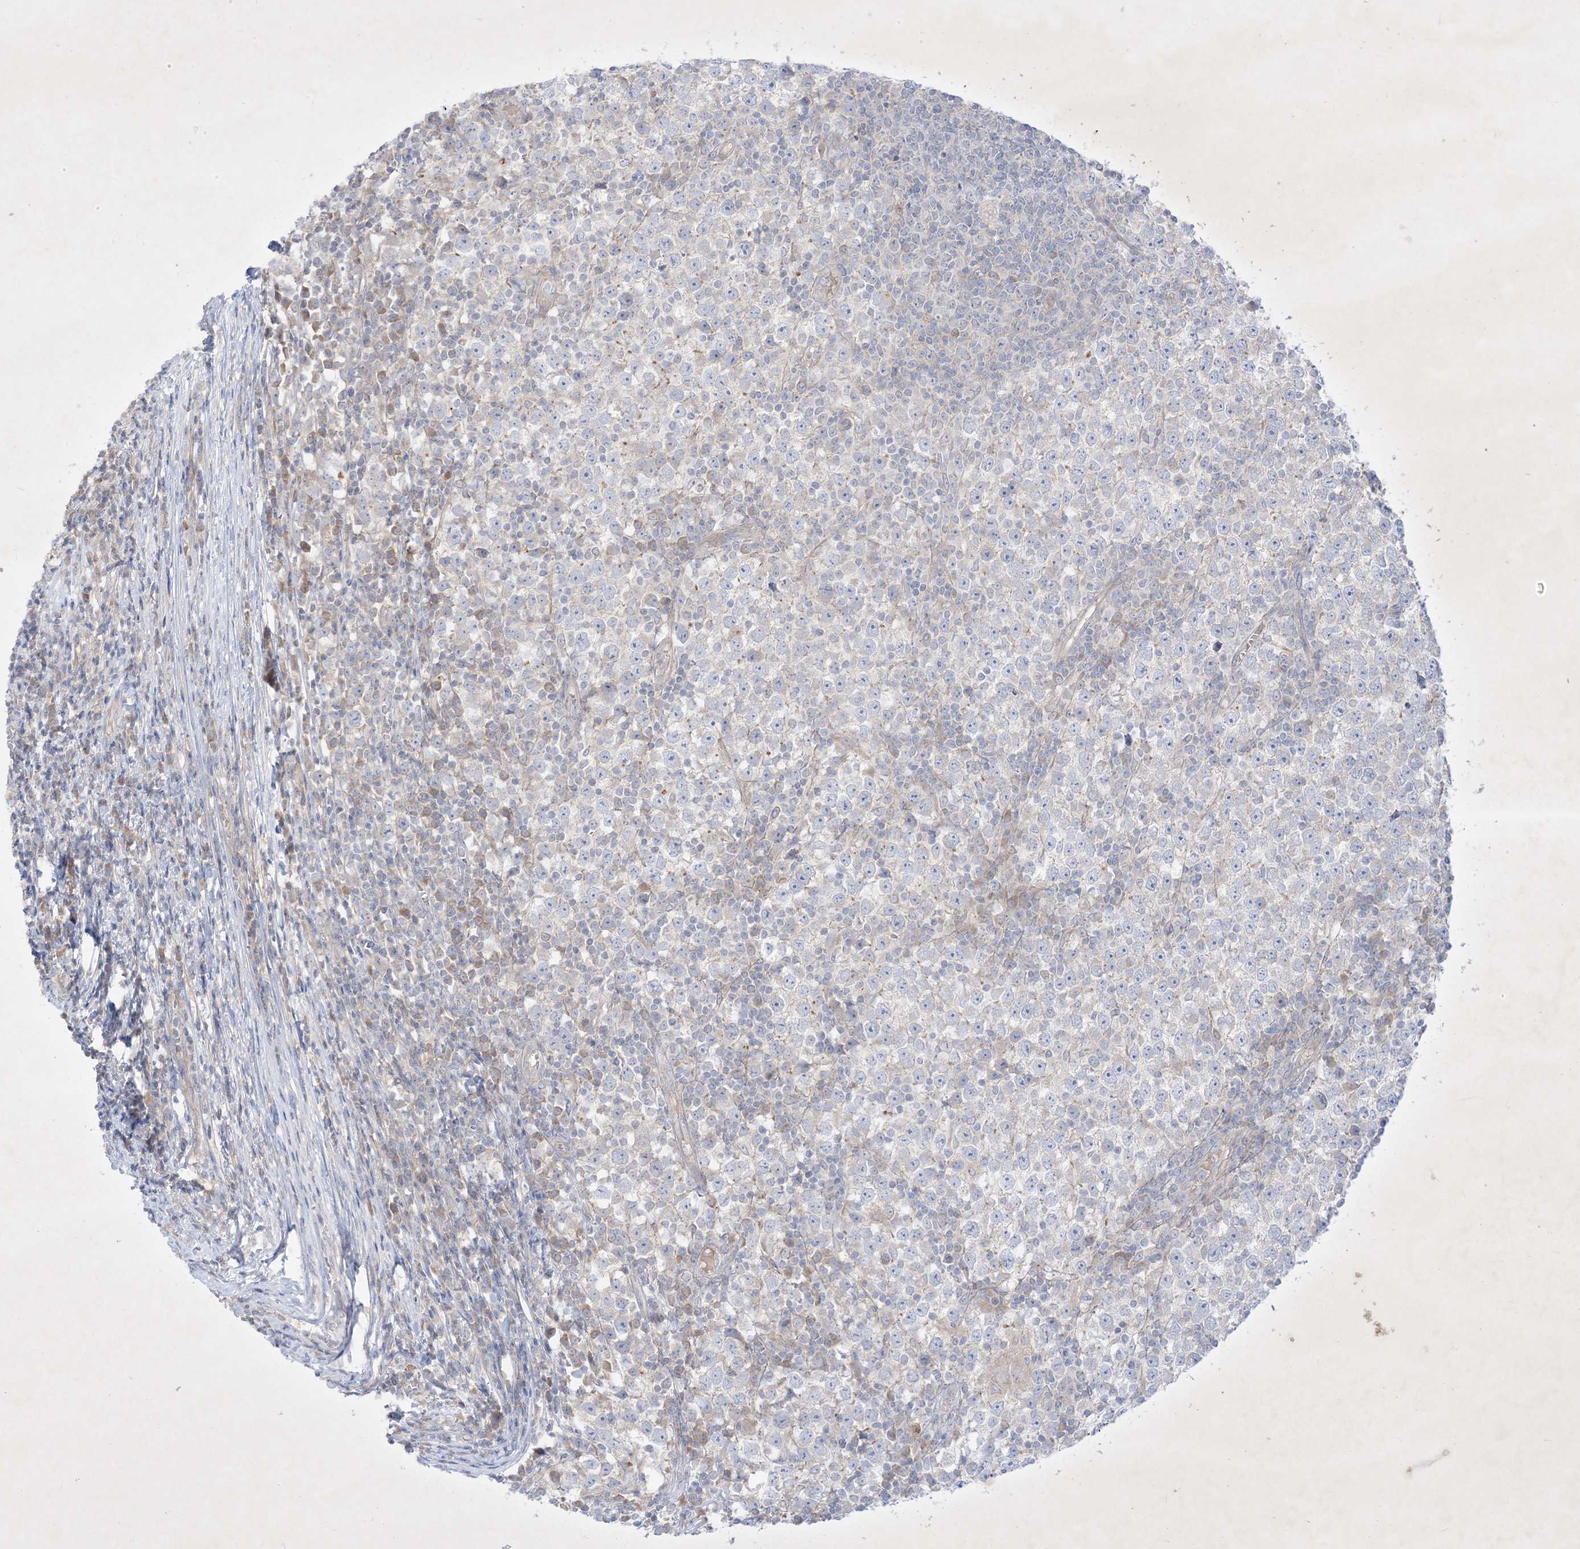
{"staining": {"intensity": "negative", "quantity": "none", "location": "none"}, "tissue": "testis cancer", "cell_type": "Tumor cells", "image_type": "cancer", "snomed": [{"axis": "morphology", "description": "Seminoma, NOS"}, {"axis": "topography", "description": "Testis"}], "caption": "High magnification brightfield microscopy of testis cancer stained with DAB (3,3'-diaminobenzidine) (brown) and counterstained with hematoxylin (blue): tumor cells show no significant staining. Nuclei are stained in blue.", "gene": "PLEKHA3", "patient": {"sex": "male", "age": 65}}